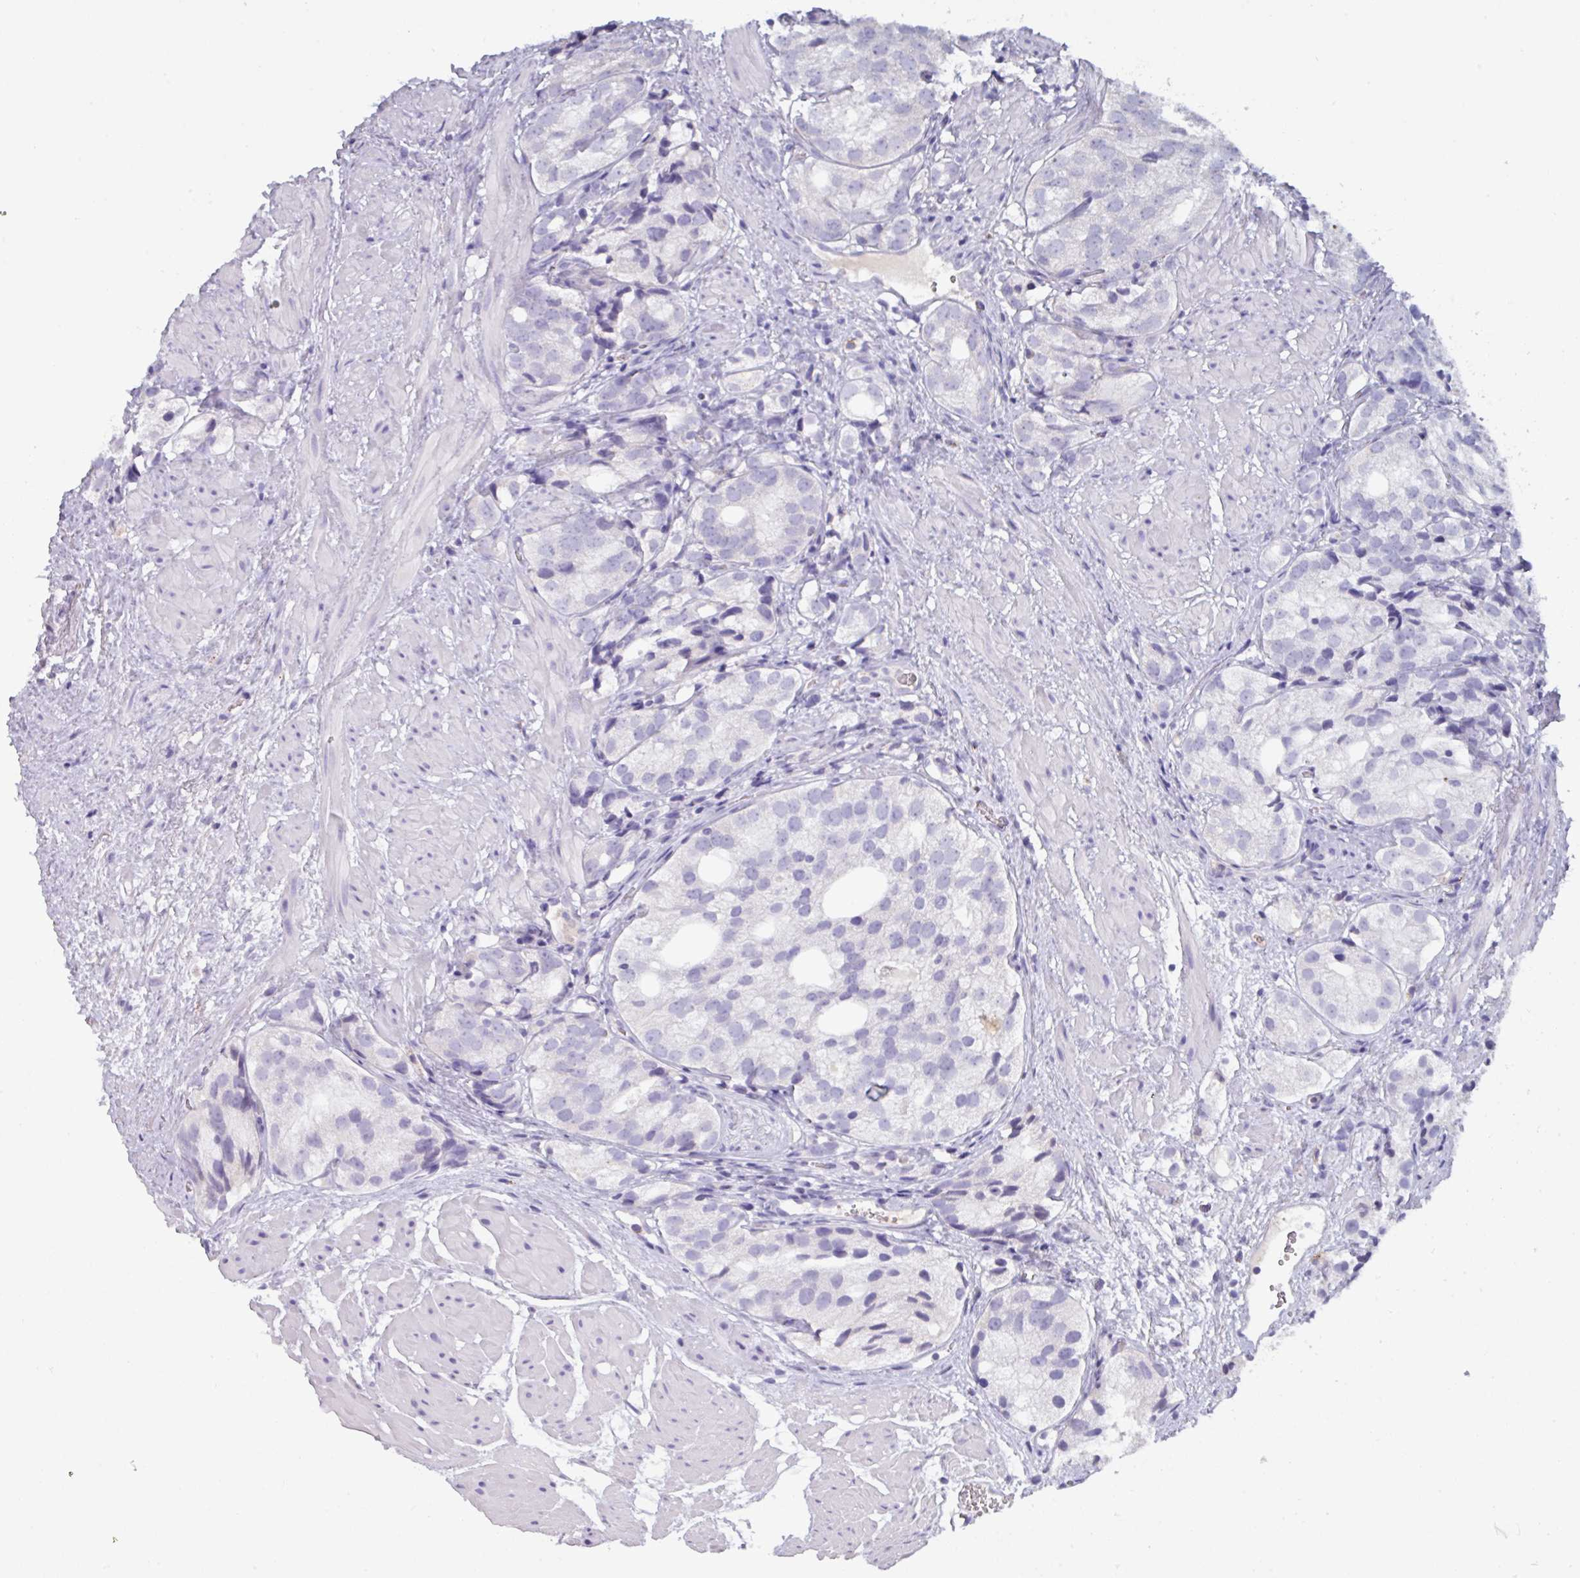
{"staining": {"intensity": "negative", "quantity": "none", "location": "none"}, "tissue": "prostate cancer", "cell_type": "Tumor cells", "image_type": "cancer", "snomed": [{"axis": "morphology", "description": "Adenocarcinoma, High grade"}, {"axis": "topography", "description": "Prostate"}], "caption": "IHC micrograph of human adenocarcinoma (high-grade) (prostate) stained for a protein (brown), which displays no positivity in tumor cells.", "gene": "OR2T10", "patient": {"sex": "male", "age": 82}}